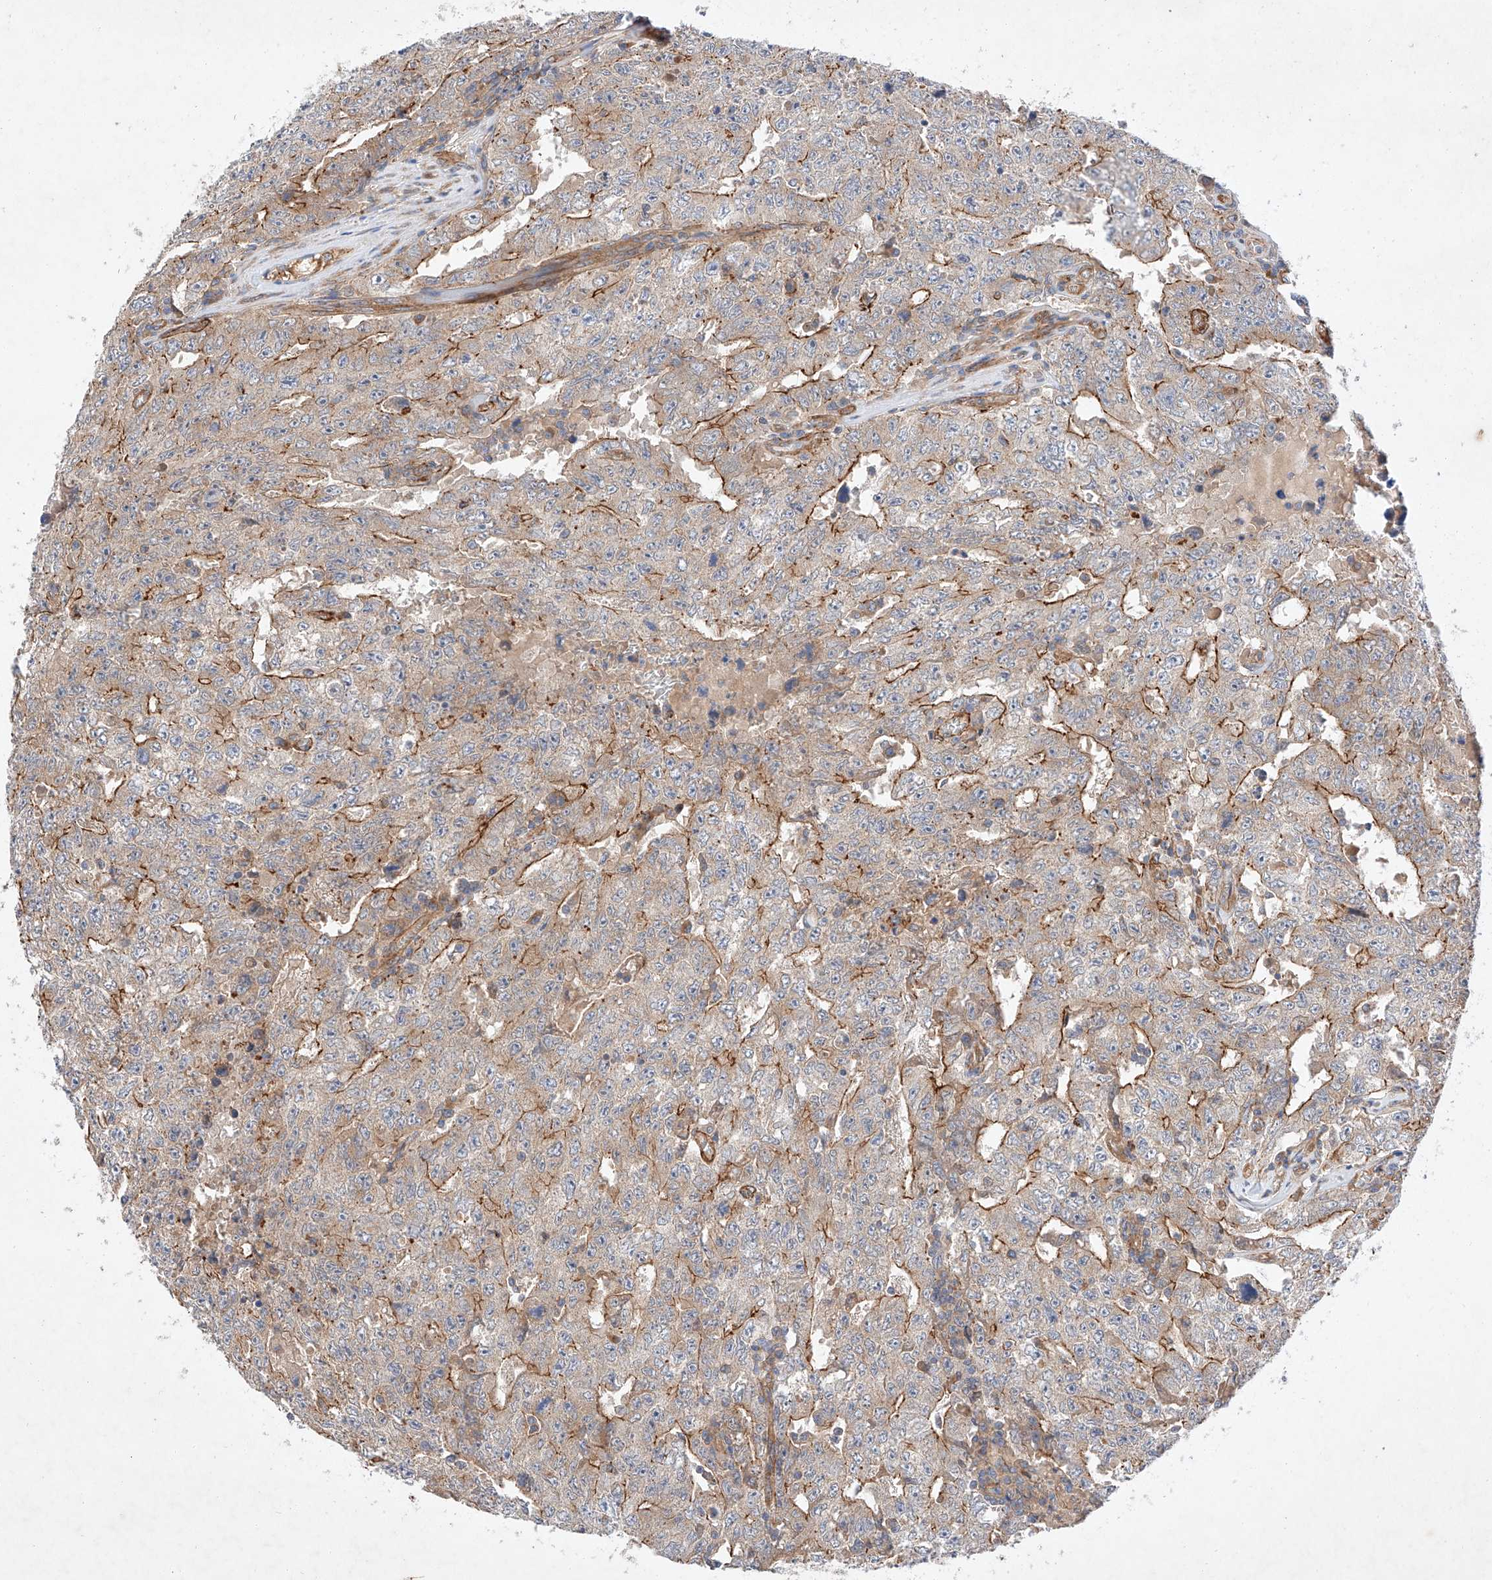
{"staining": {"intensity": "moderate", "quantity": "25%-75%", "location": "cytoplasmic/membranous"}, "tissue": "testis cancer", "cell_type": "Tumor cells", "image_type": "cancer", "snomed": [{"axis": "morphology", "description": "Carcinoma, Embryonal, NOS"}, {"axis": "topography", "description": "Testis"}], "caption": "Immunohistochemistry photomicrograph of neoplastic tissue: human testis cancer (embryonal carcinoma) stained using immunohistochemistry shows medium levels of moderate protein expression localized specifically in the cytoplasmic/membranous of tumor cells, appearing as a cytoplasmic/membranous brown color.", "gene": "RAB23", "patient": {"sex": "male", "age": 26}}